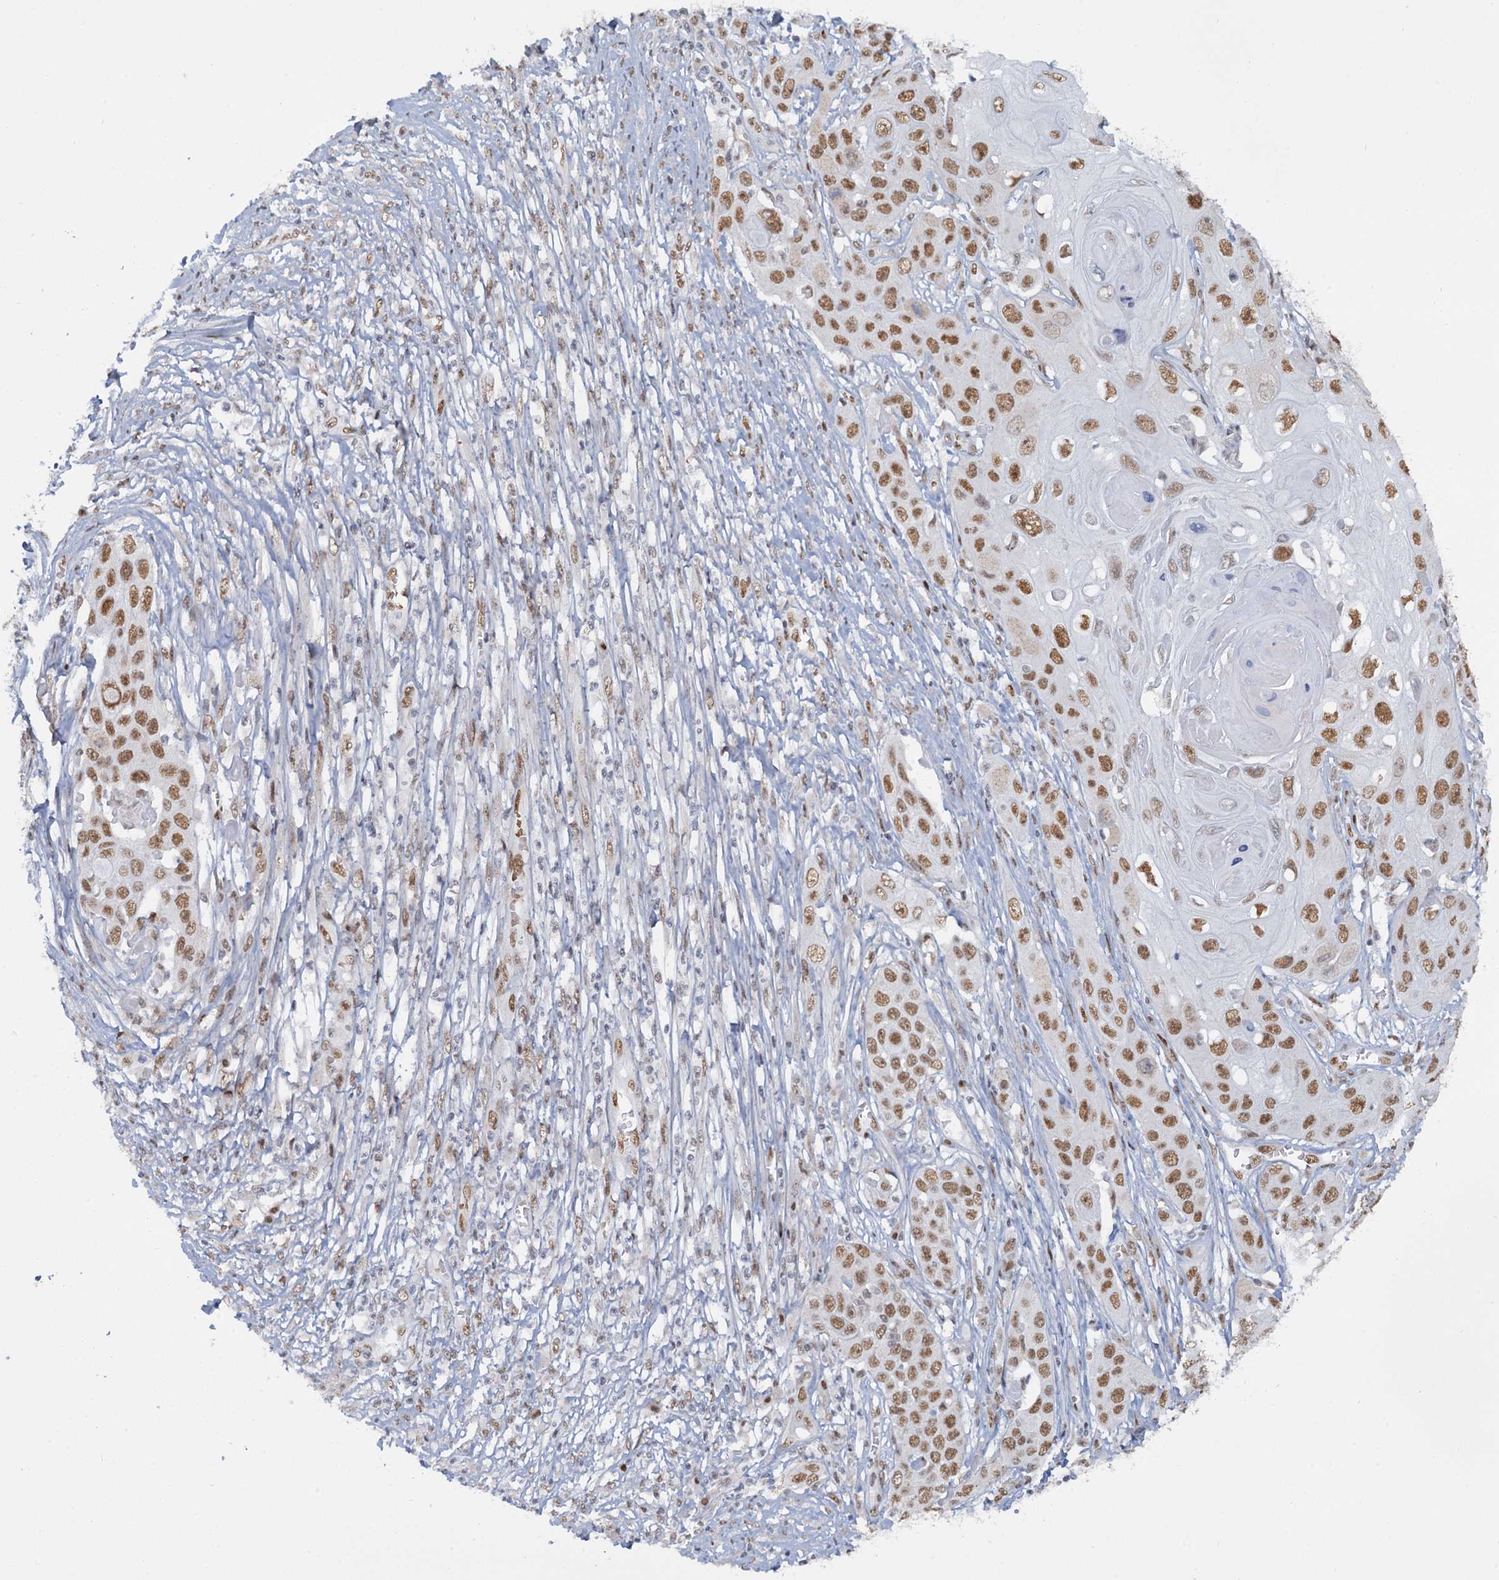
{"staining": {"intensity": "moderate", "quantity": ">75%", "location": "nuclear"}, "tissue": "skin cancer", "cell_type": "Tumor cells", "image_type": "cancer", "snomed": [{"axis": "morphology", "description": "Squamous cell carcinoma, NOS"}, {"axis": "topography", "description": "Skin"}], "caption": "Immunohistochemical staining of human squamous cell carcinoma (skin) displays moderate nuclear protein expression in approximately >75% of tumor cells.", "gene": "RPRD1A", "patient": {"sex": "male", "age": 55}}